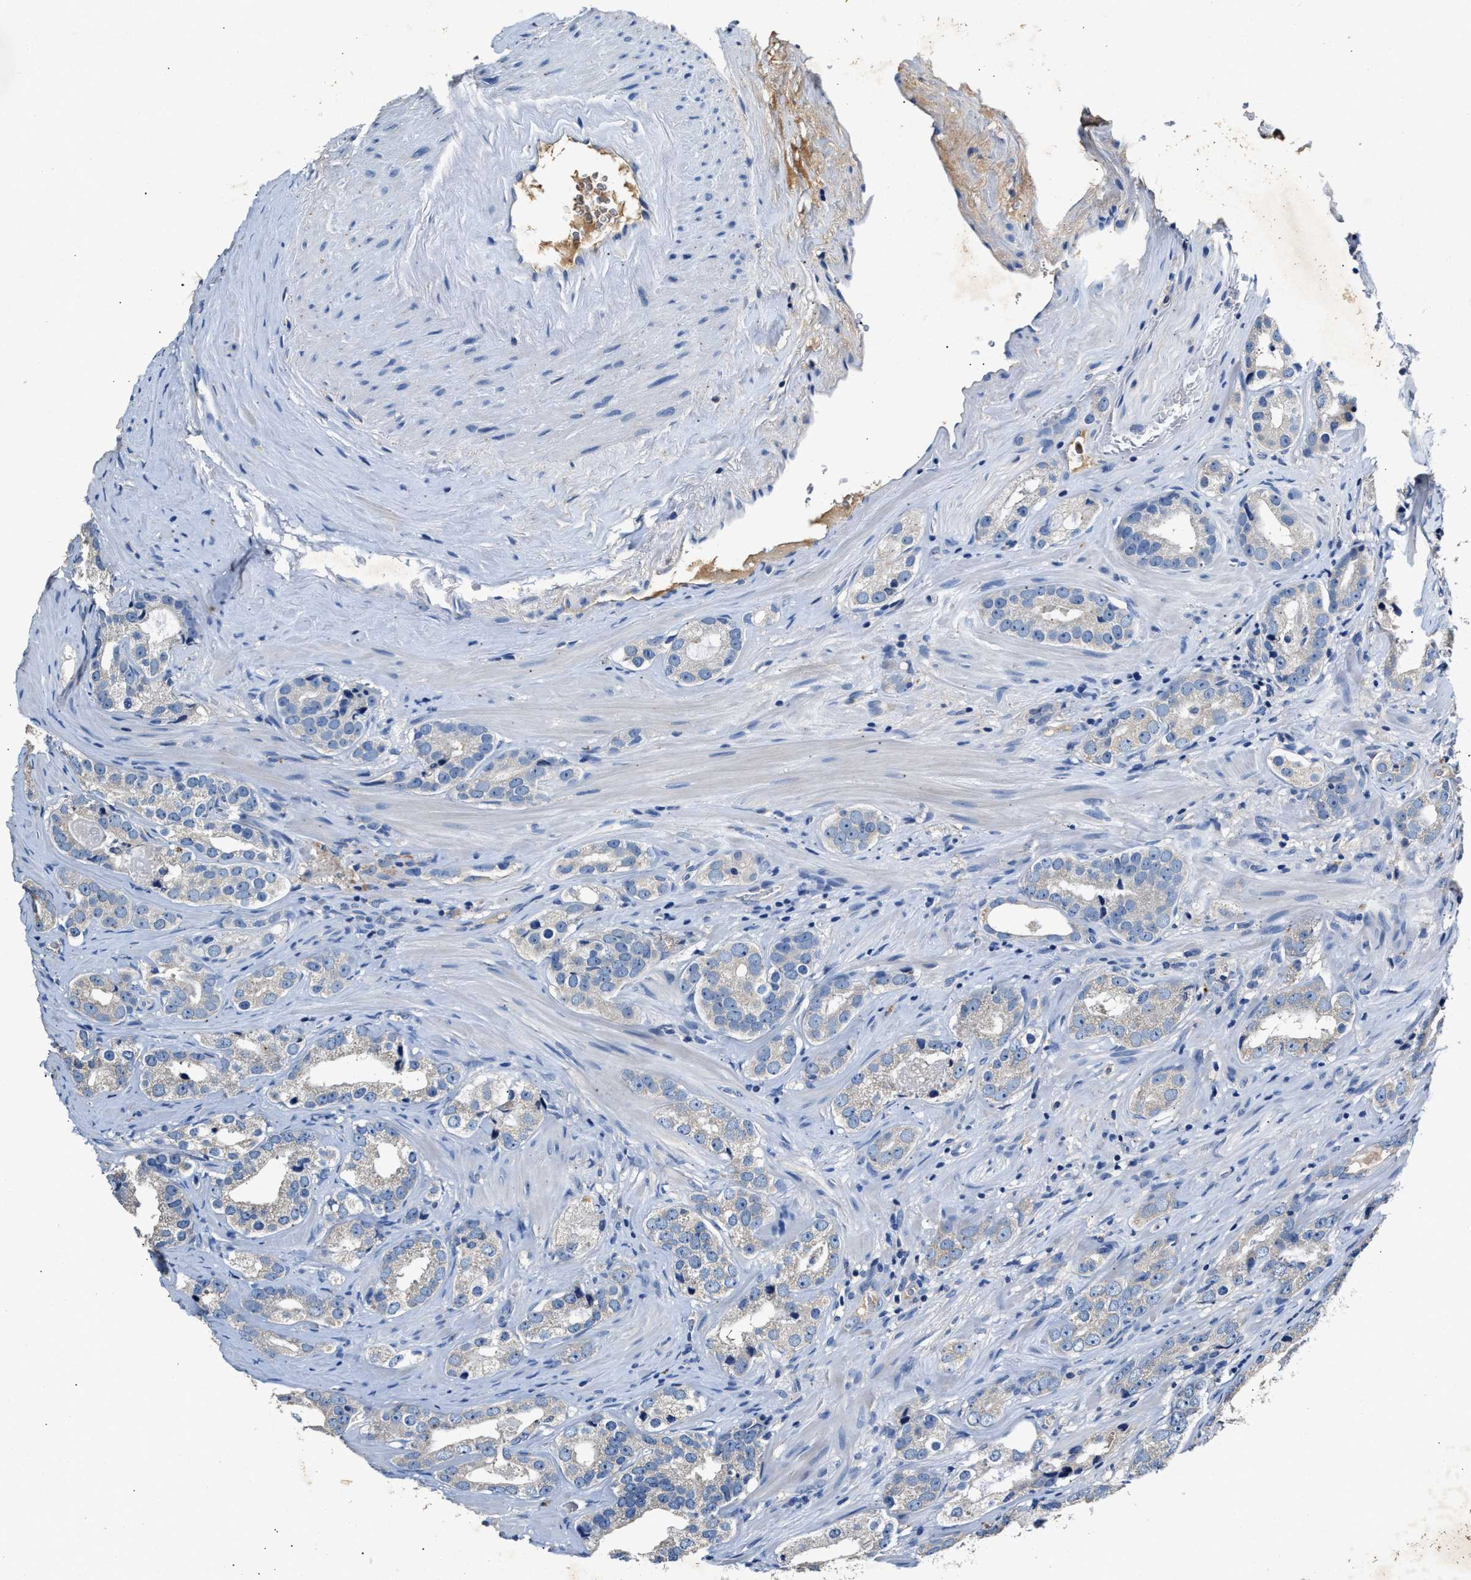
{"staining": {"intensity": "negative", "quantity": "none", "location": "none"}, "tissue": "prostate cancer", "cell_type": "Tumor cells", "image_type": "cancer", "snomed": [{"axis": "morphology", "description": "Adenocarcinoma, High grade"}, {"axis": "topography", "description": "Prostate"}], "caption": "Immunohistochemistry (IHC) micrograph of prostate high-grade adenocarcinoma stained for a protein (brown), which displays no positivity in tumor cells.", "gene": "SLCO2B1", "patient": {"sex": "male", "age": 63}}